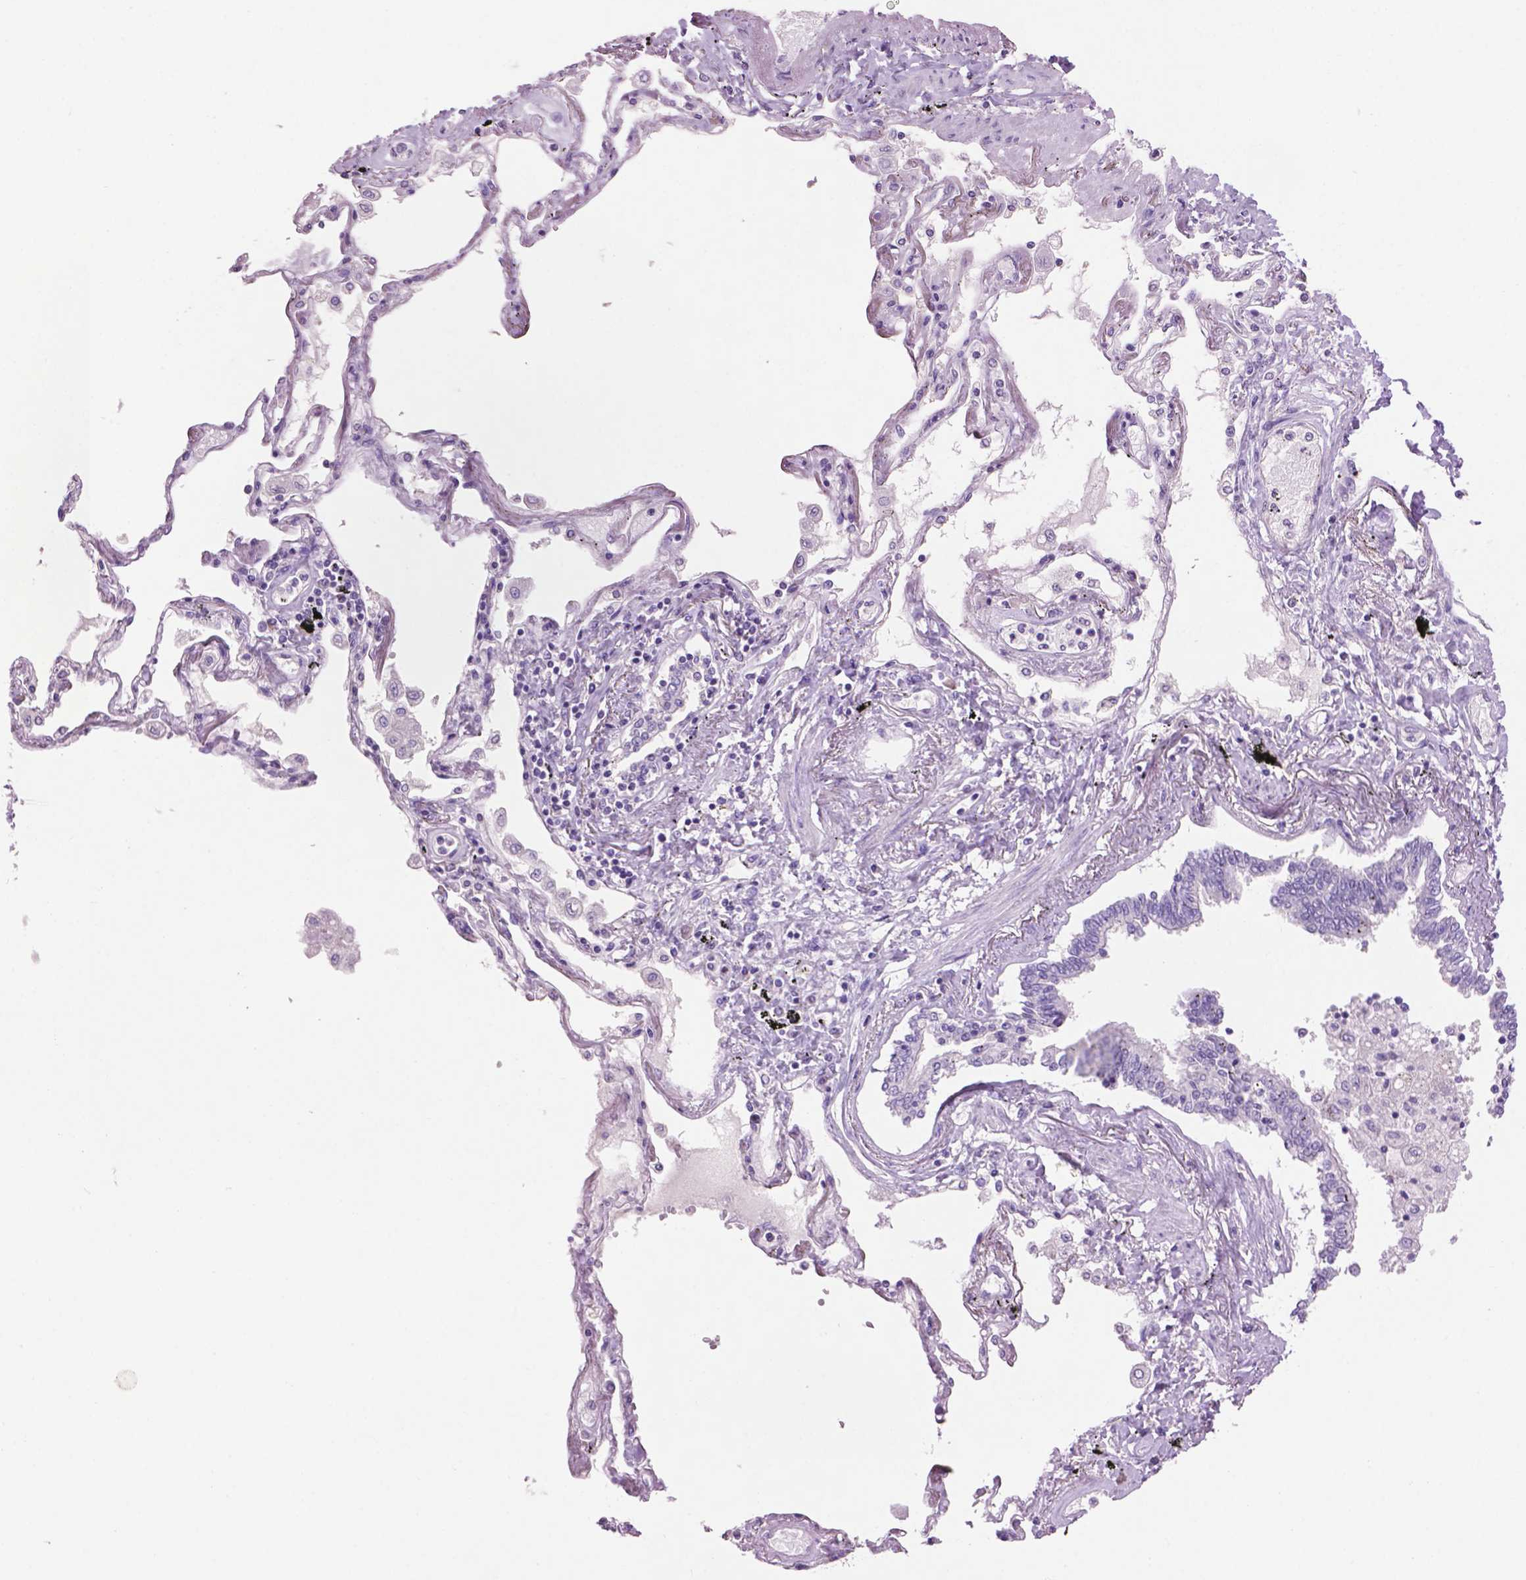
{"staining": {"intensity": "negative", "quantity": "none", "location": "none"}, "tissue": "lung", "cell_type": "Alveolar cells", "image_type": "normal", "snomed": [{"axis": "morphology", "description": "Normal tissue, NOS"}, {"axis": "morphology", "description": "Adenocarcinoma, NOS"}, {"axis": "topography", "description": "Cartilage tissue"}, {"axis": "topography", "description": "Lung"}], "caption": "This is a photomicrograph of immunohistochemistry staining of benign lung, which shows no expression in alveolar cells. (DAB (3,3'-diaminobenzidine) immunohistochemistry with hematoxylin counter stain).", "gene": "CRYBA4", "patient": {"sex": "female", "age": 67}}